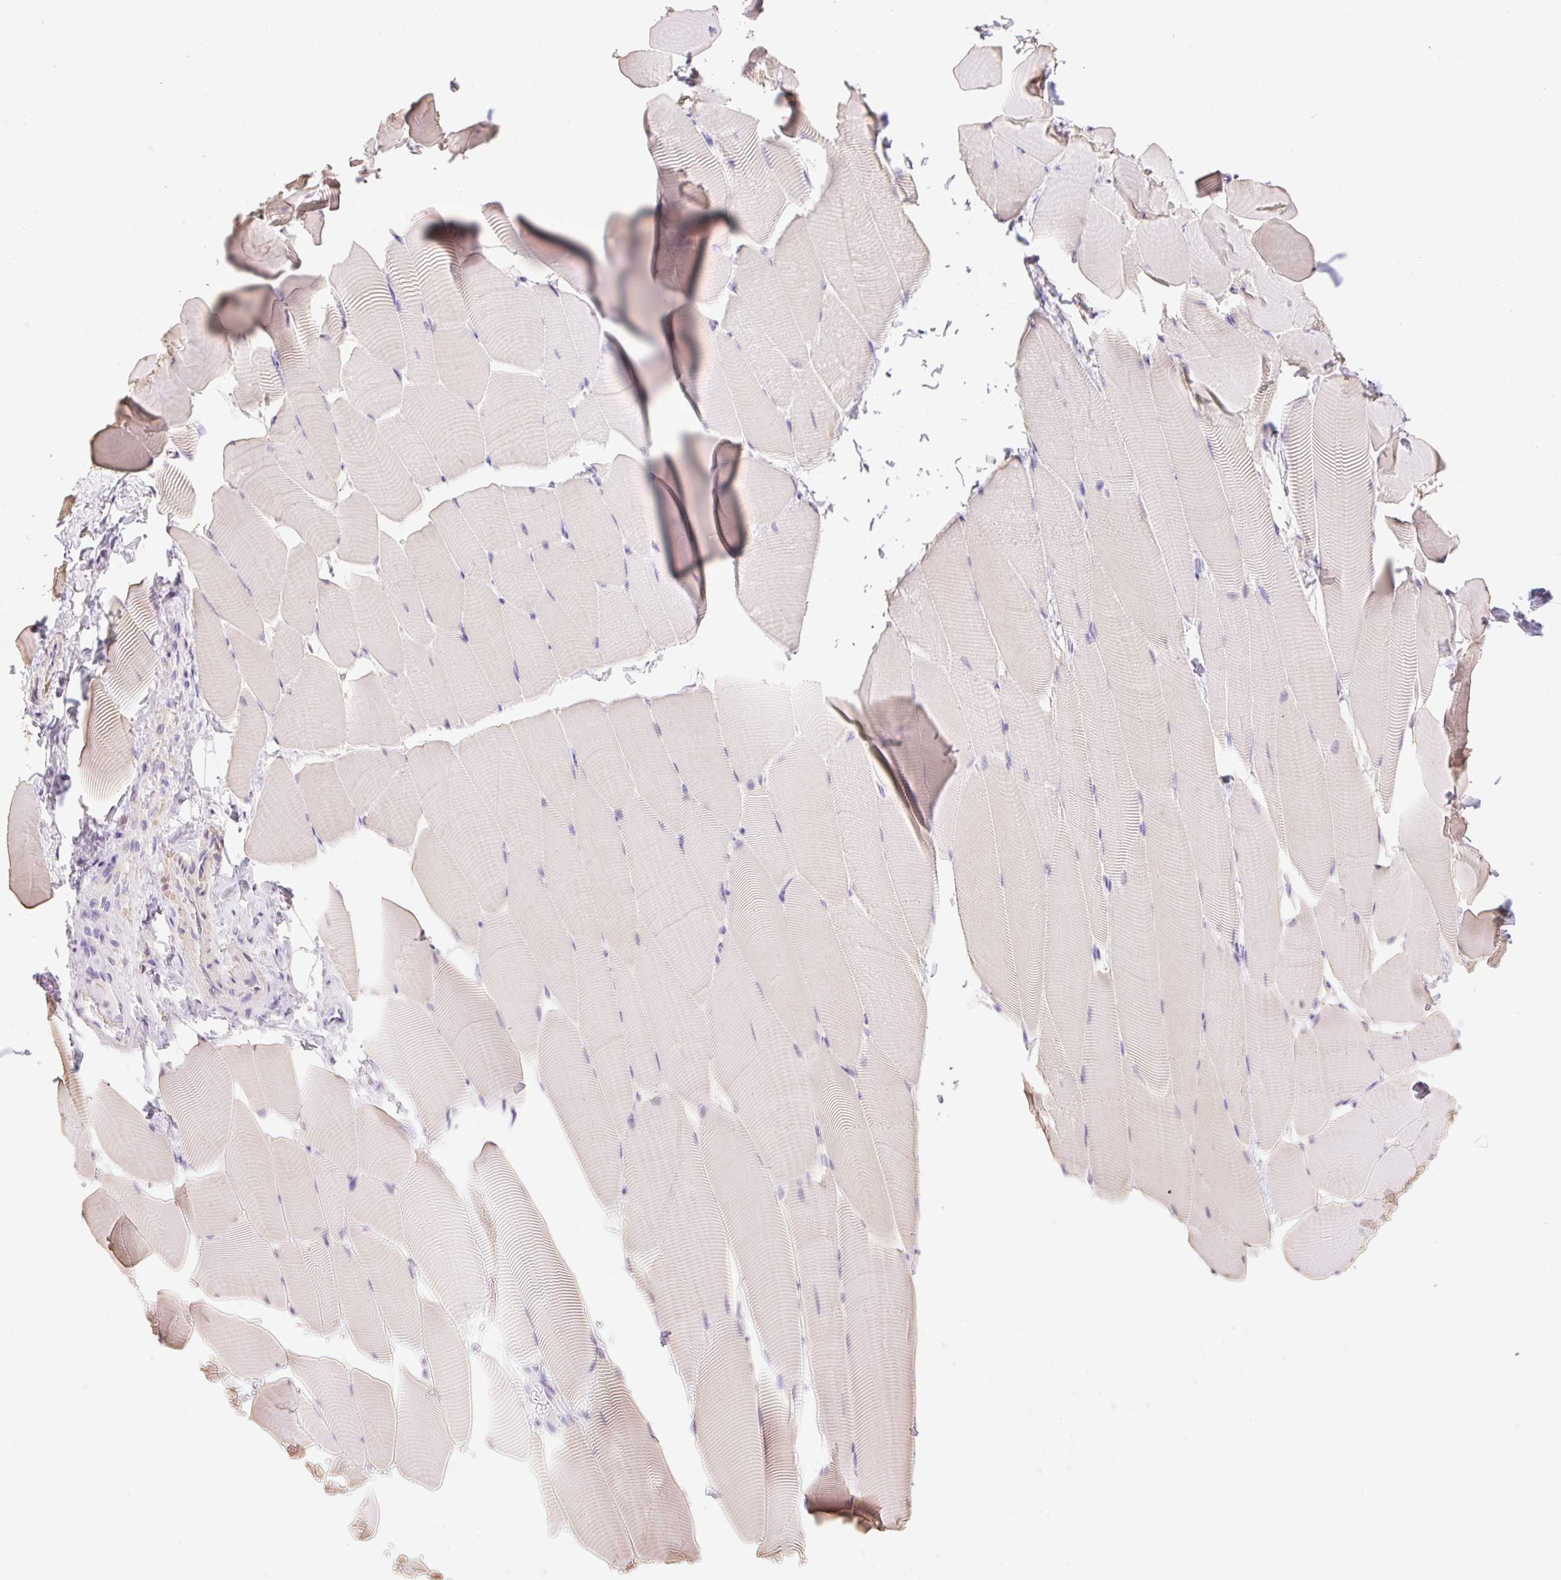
{"staining": {"intensity": "weak", "quantity": "<25%", "location": "nuclear"}, "tissue": "skeletal muscle", "cell_type": "Myocytes", "image_type": "normal", "snomed": [{"axis": "morphology", "description": "Normal tissue, NOS"}, {"axis": "topography", "description": "Skeletal muscle"}], "caption": "Immunohistochemistry of unremarkable skeletal muscle reveals no staining in myocytes.", "gene": "HCRTR2", "patient": {"sex": "male", "age": 25}}